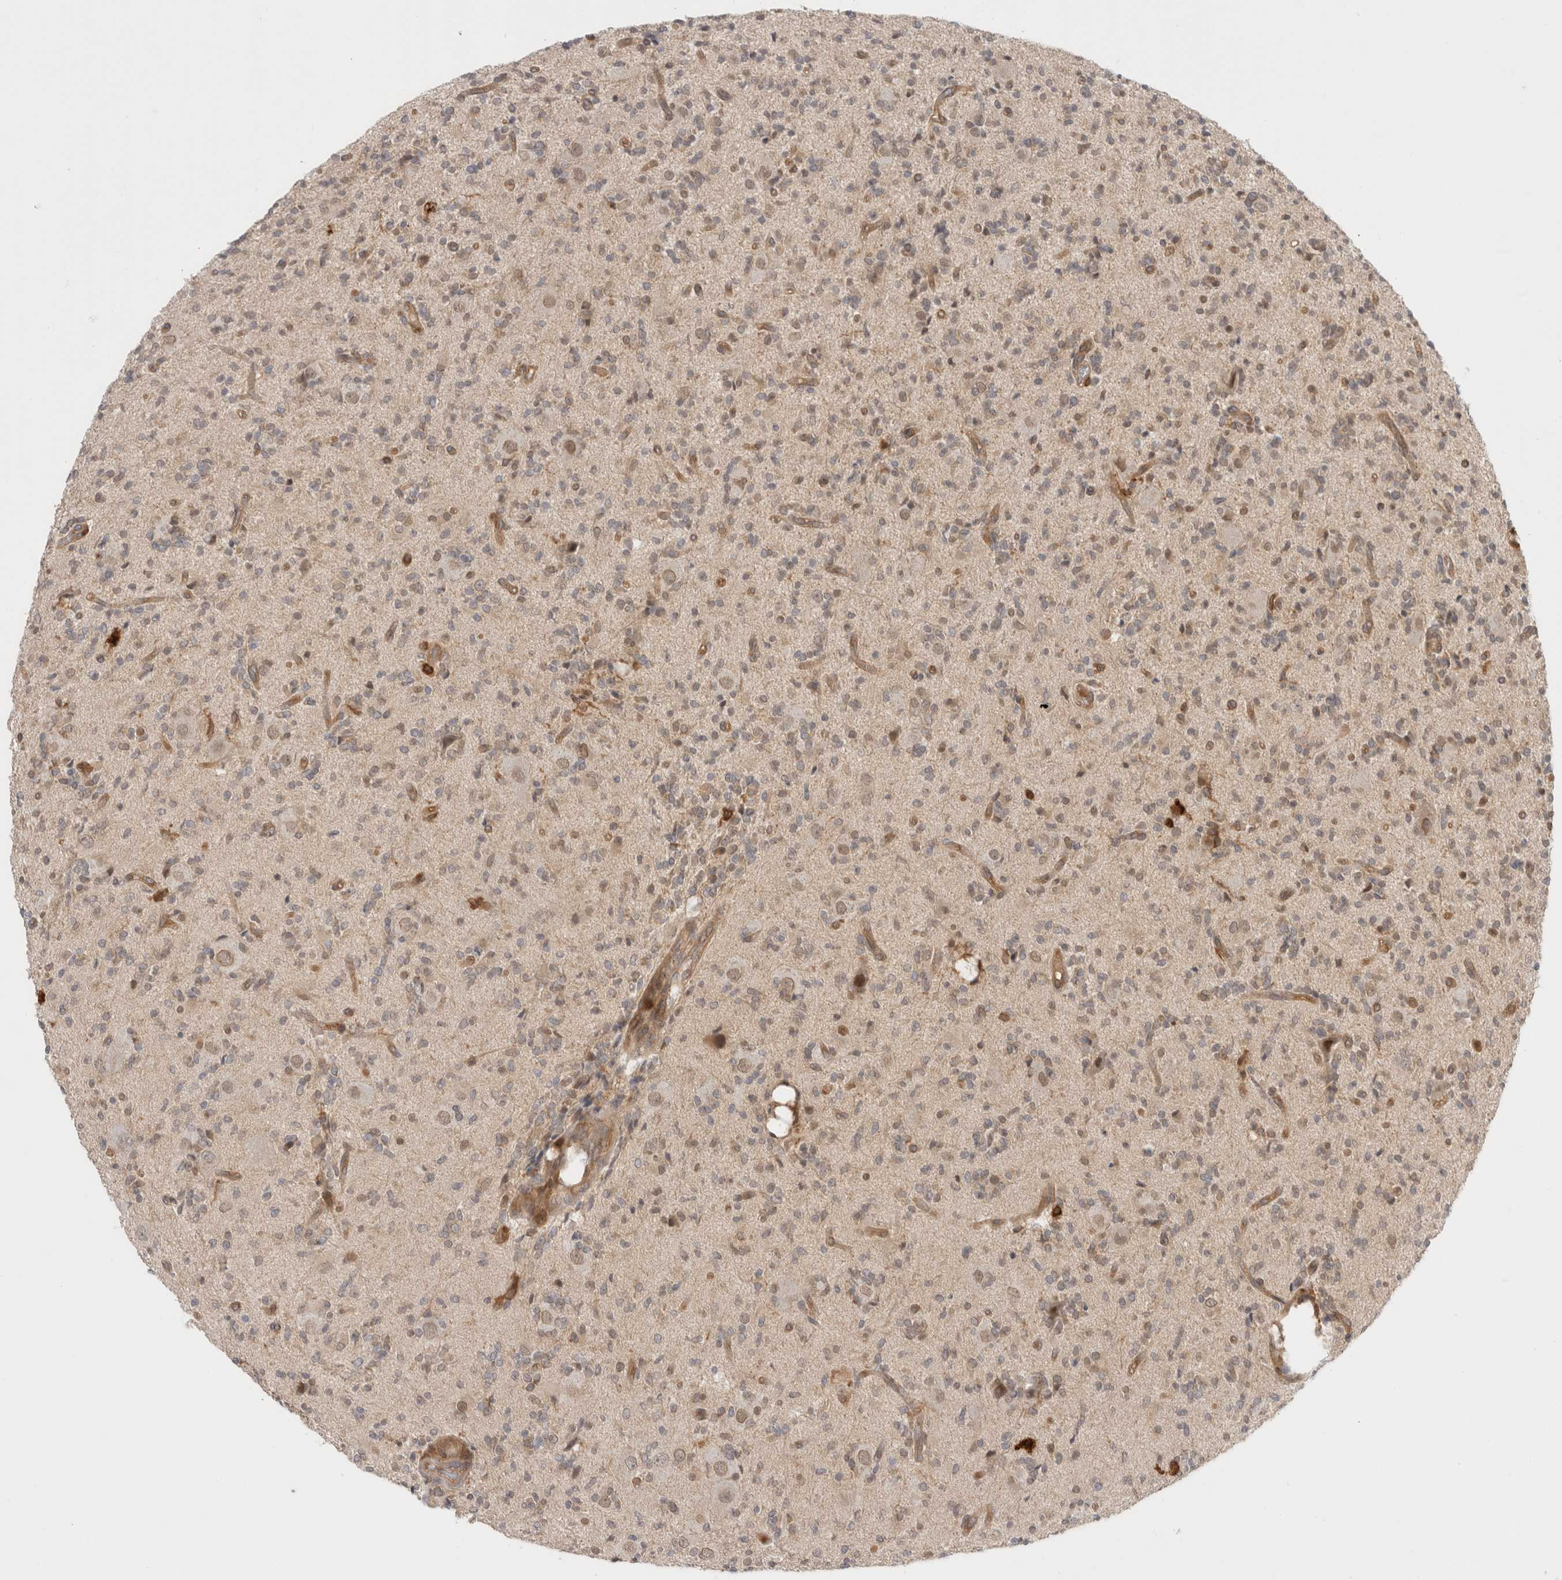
{"staining": {"intensity": "negative", "quantity": "none", "location": "none"}, "tissue": "glioma", "cell_type": "Tumor cells", "image_type": "cancer", "snomed": [{"axis": "morphology", "description": "Glioma, malignant, High grade"}, {"axis": "topography", "description": "Brain"}], "caption": "Photomicrograph shows no significant protein staining in tumor cells of malignant glioma (high-grade).", "gene": "NFKB1", "patient": {"sex": "male", "age": 34}}